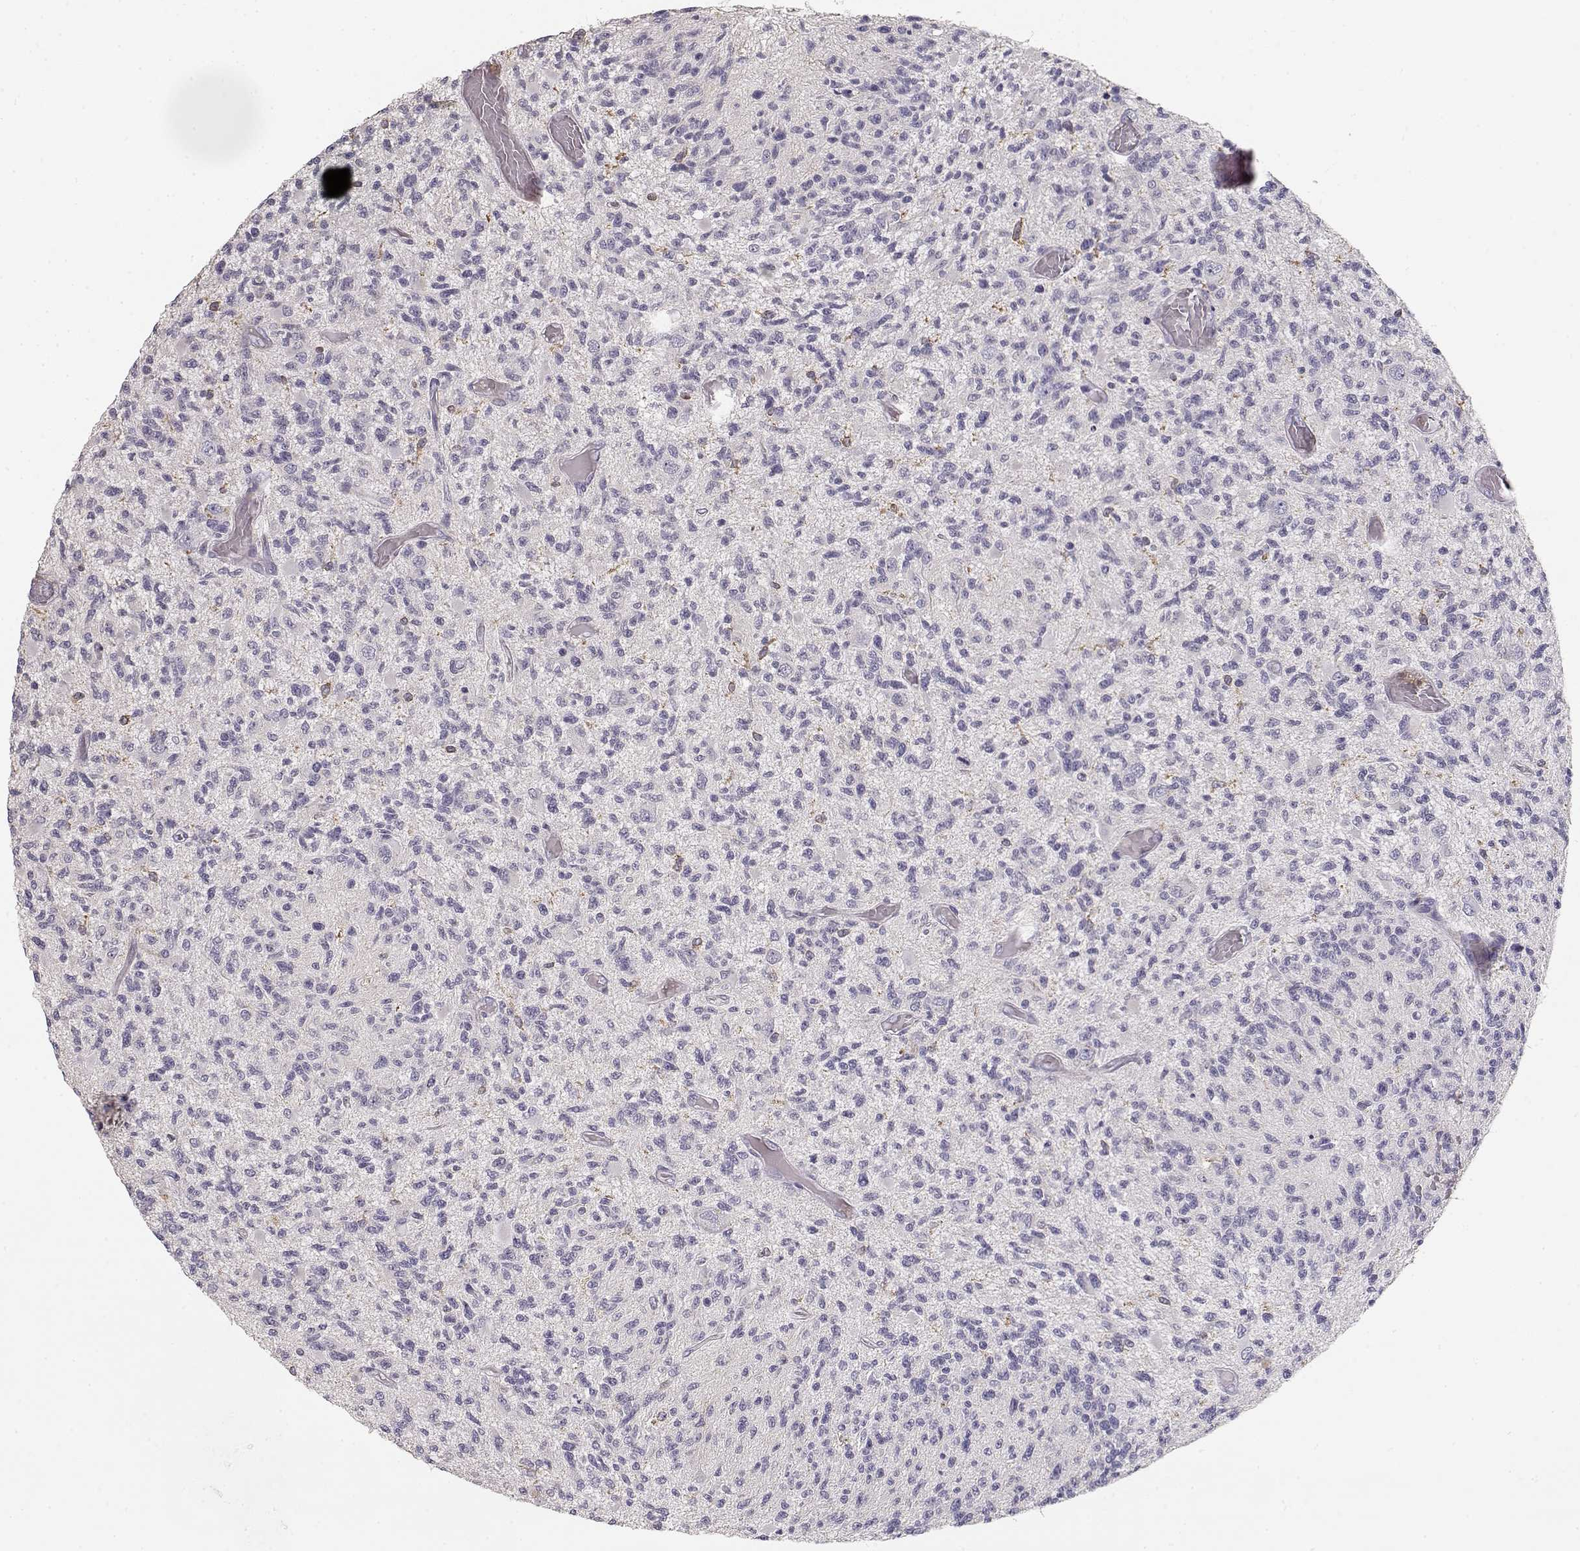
{"staining": {"intensity": "negative", "quantity": "none", "location": "none"}, "tissue": "glioma", "cell_type": "Tumor cells", "image_type": "cancer", "snomed": [{"axis": "morphology", "description": "Glioma, malignant, High grade"}, {"axis": "topography", "description": "Brain"}], "caption": "The photomicrograph shows no significant positivity in tumor cells of malignant high-grade glioma. (DAB (3,3'-diaminobenzidine) immunohistochemistry, high magnification).", "gene": "VAV1", "patient": {"sex": "female", "age": 63}}